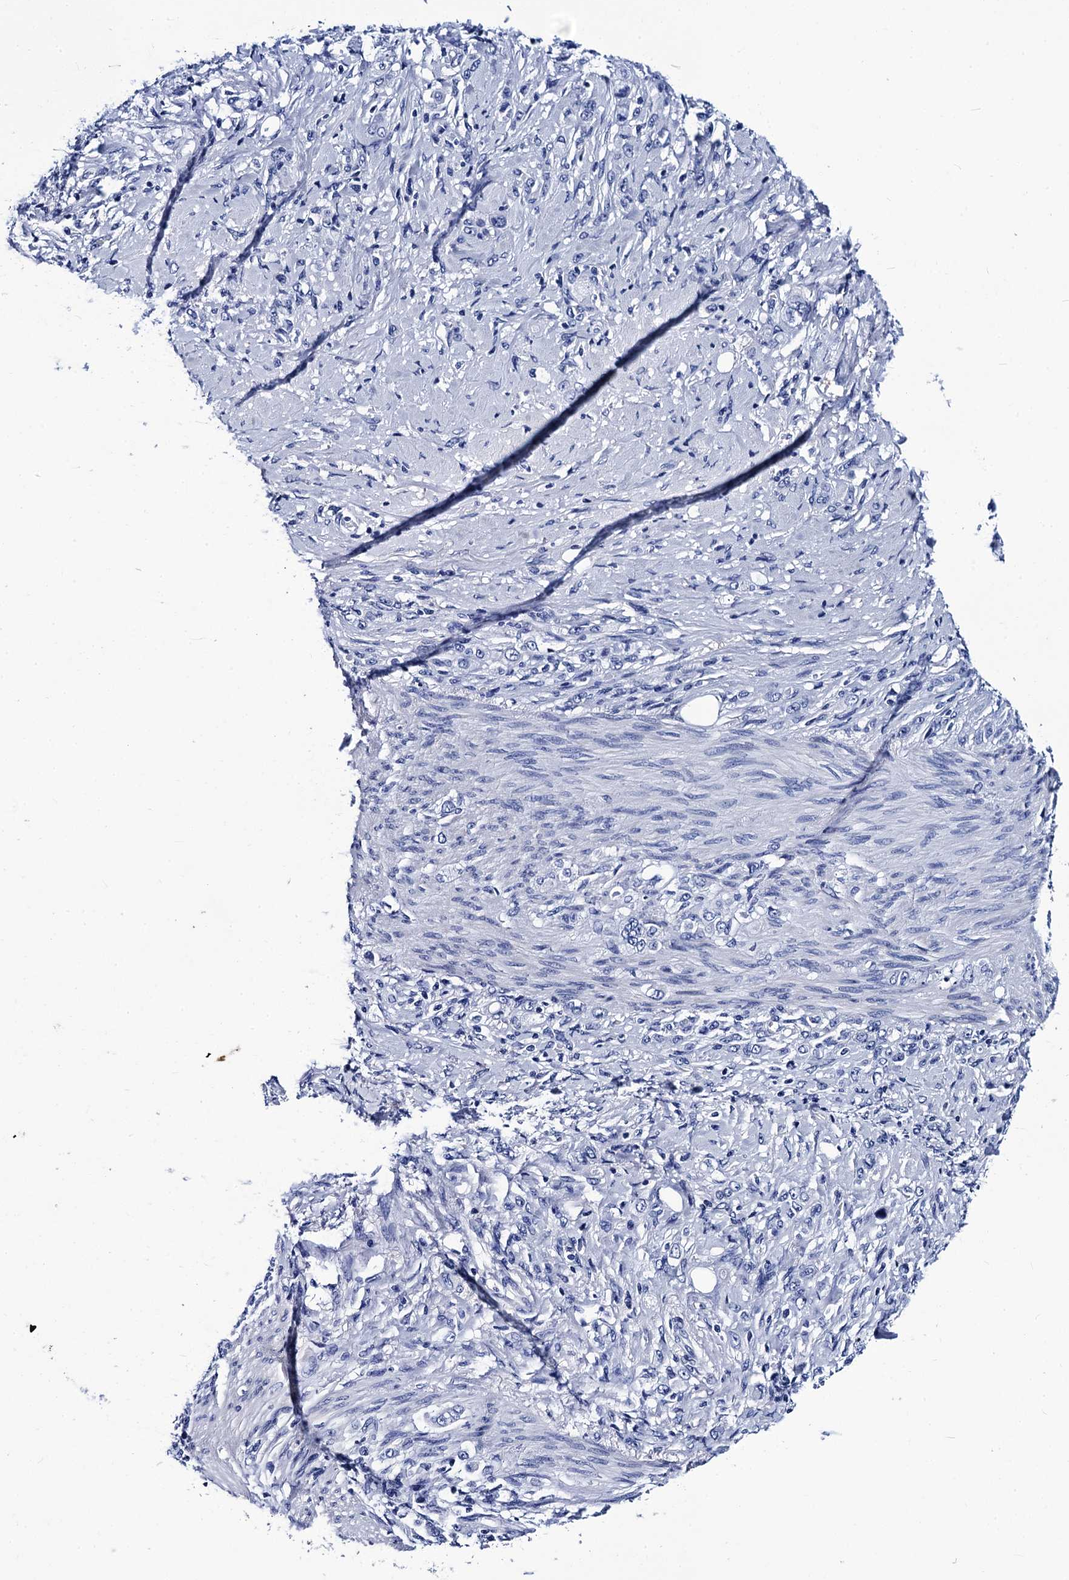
{"staining": {"intensity": "negative", "quantity": "none", "location": "none"}, "tissue": "stomach cancer", "cell_type": "Tumor cells", "image_type": "cancer", "snomed": [{"axis": "morphology", "description": "Adenocarcinoma, NOS"}, {"axis": "topography", "description": "Stomach"}], "caption": "Human stomach cancer (adenocarcinoma) stained for a protein using immunohistochemistry displays no expression in tumor cells.", "gene": "MYBPC3", "patient": {"sex": "female", "age": 79}}